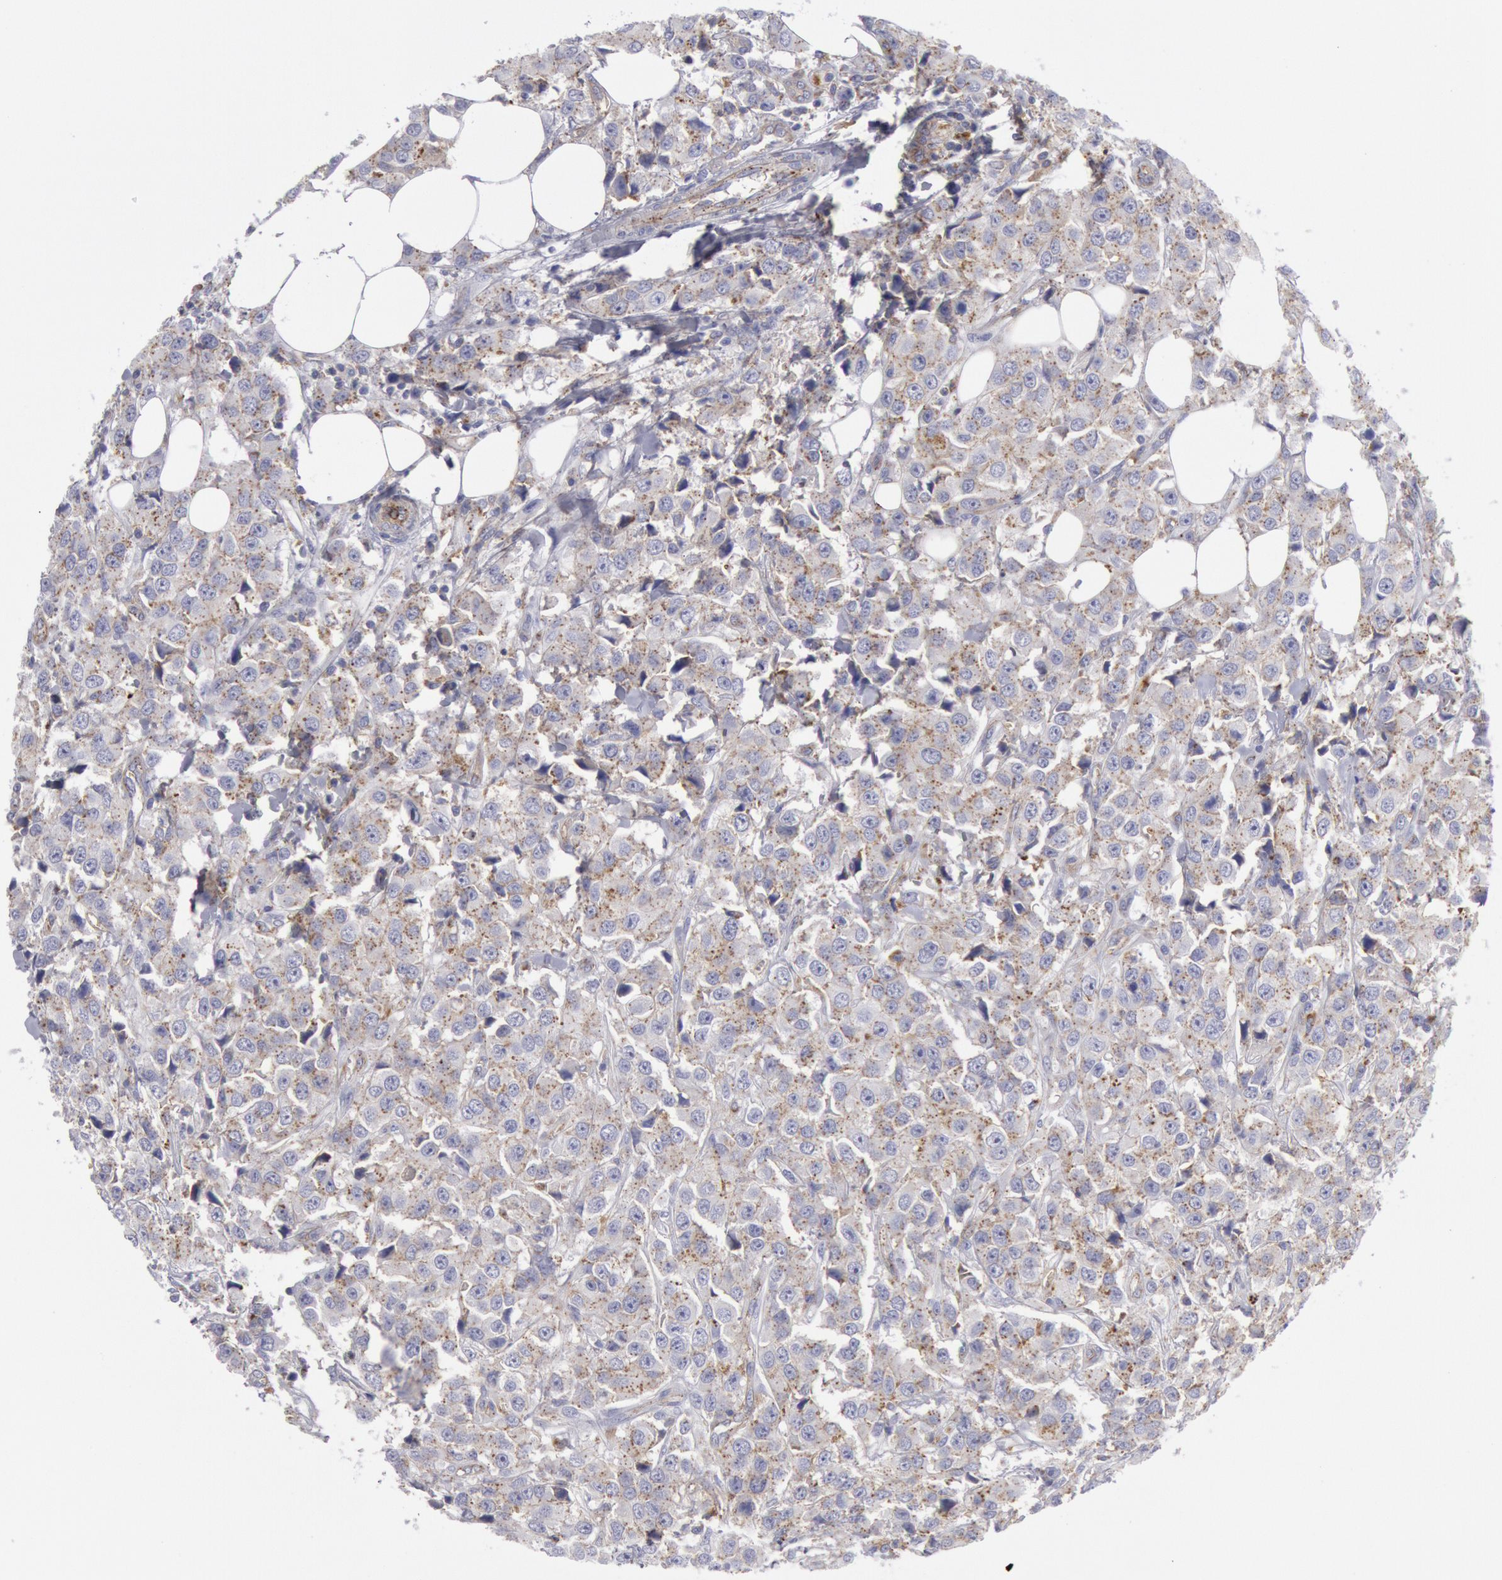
{"staining": {"intensity": "weak", "quantity": "25%-75%", "location": "cytoplasmic/membranous"}, "tissue": "breast cancer", "cell_type": "Tumor cells", "image_type": "cancer", "snomed": [{"axis": "morphology", "description": "Duct carcinoma"}, {"axis": "topography", "description": "Breast"}], "caption": "Human infiltrating ductal carcinoma (breast) stained for a protein (brown) shows weak cytoplasmic/membranous positive expression in approximately 25%-75% of tumor cells.", "gene": "FLOT1", "patient": {"sex": "female", "age": 58}}